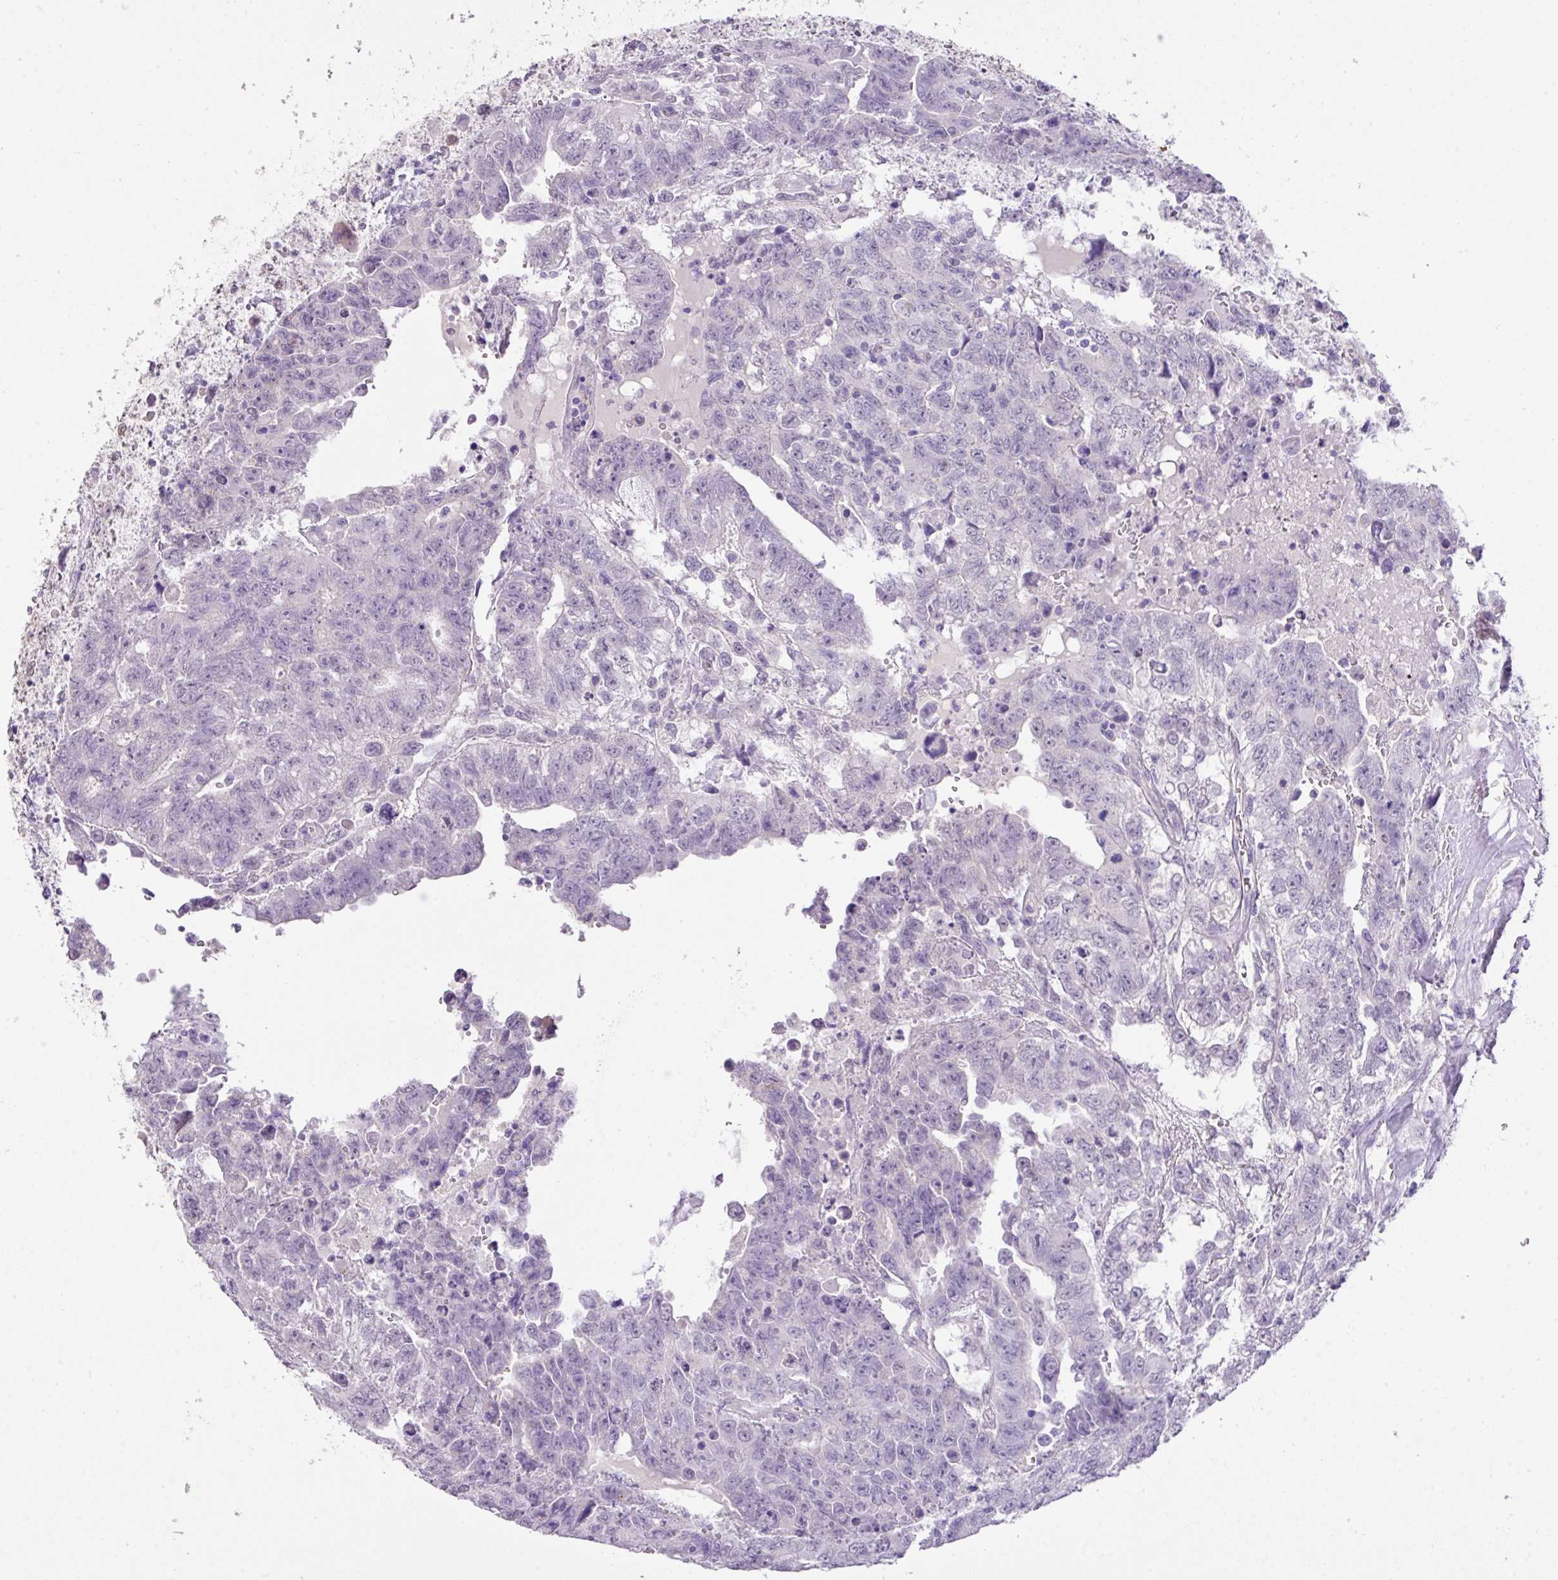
{"staining": {"intensity": "negative", "quantity": "none", "location": "none"}, "tissue": "testis cancer", "cell_type": "Tumor cells", "image_type": "cancer", "snomed": [{"axis": "morphology", "description": "Carcinoma, Embryonal, NOS"}, {"axis": "topography", "description": "Testis"}], "caption": "DAB (3,3'-diaminobenzidine) immunohistochemical staining of testis embryonal carcinoma shows no significant expression in tumor cells.", "gene": "DIP2A", "patient": {"sex": "male", "age": 24}}